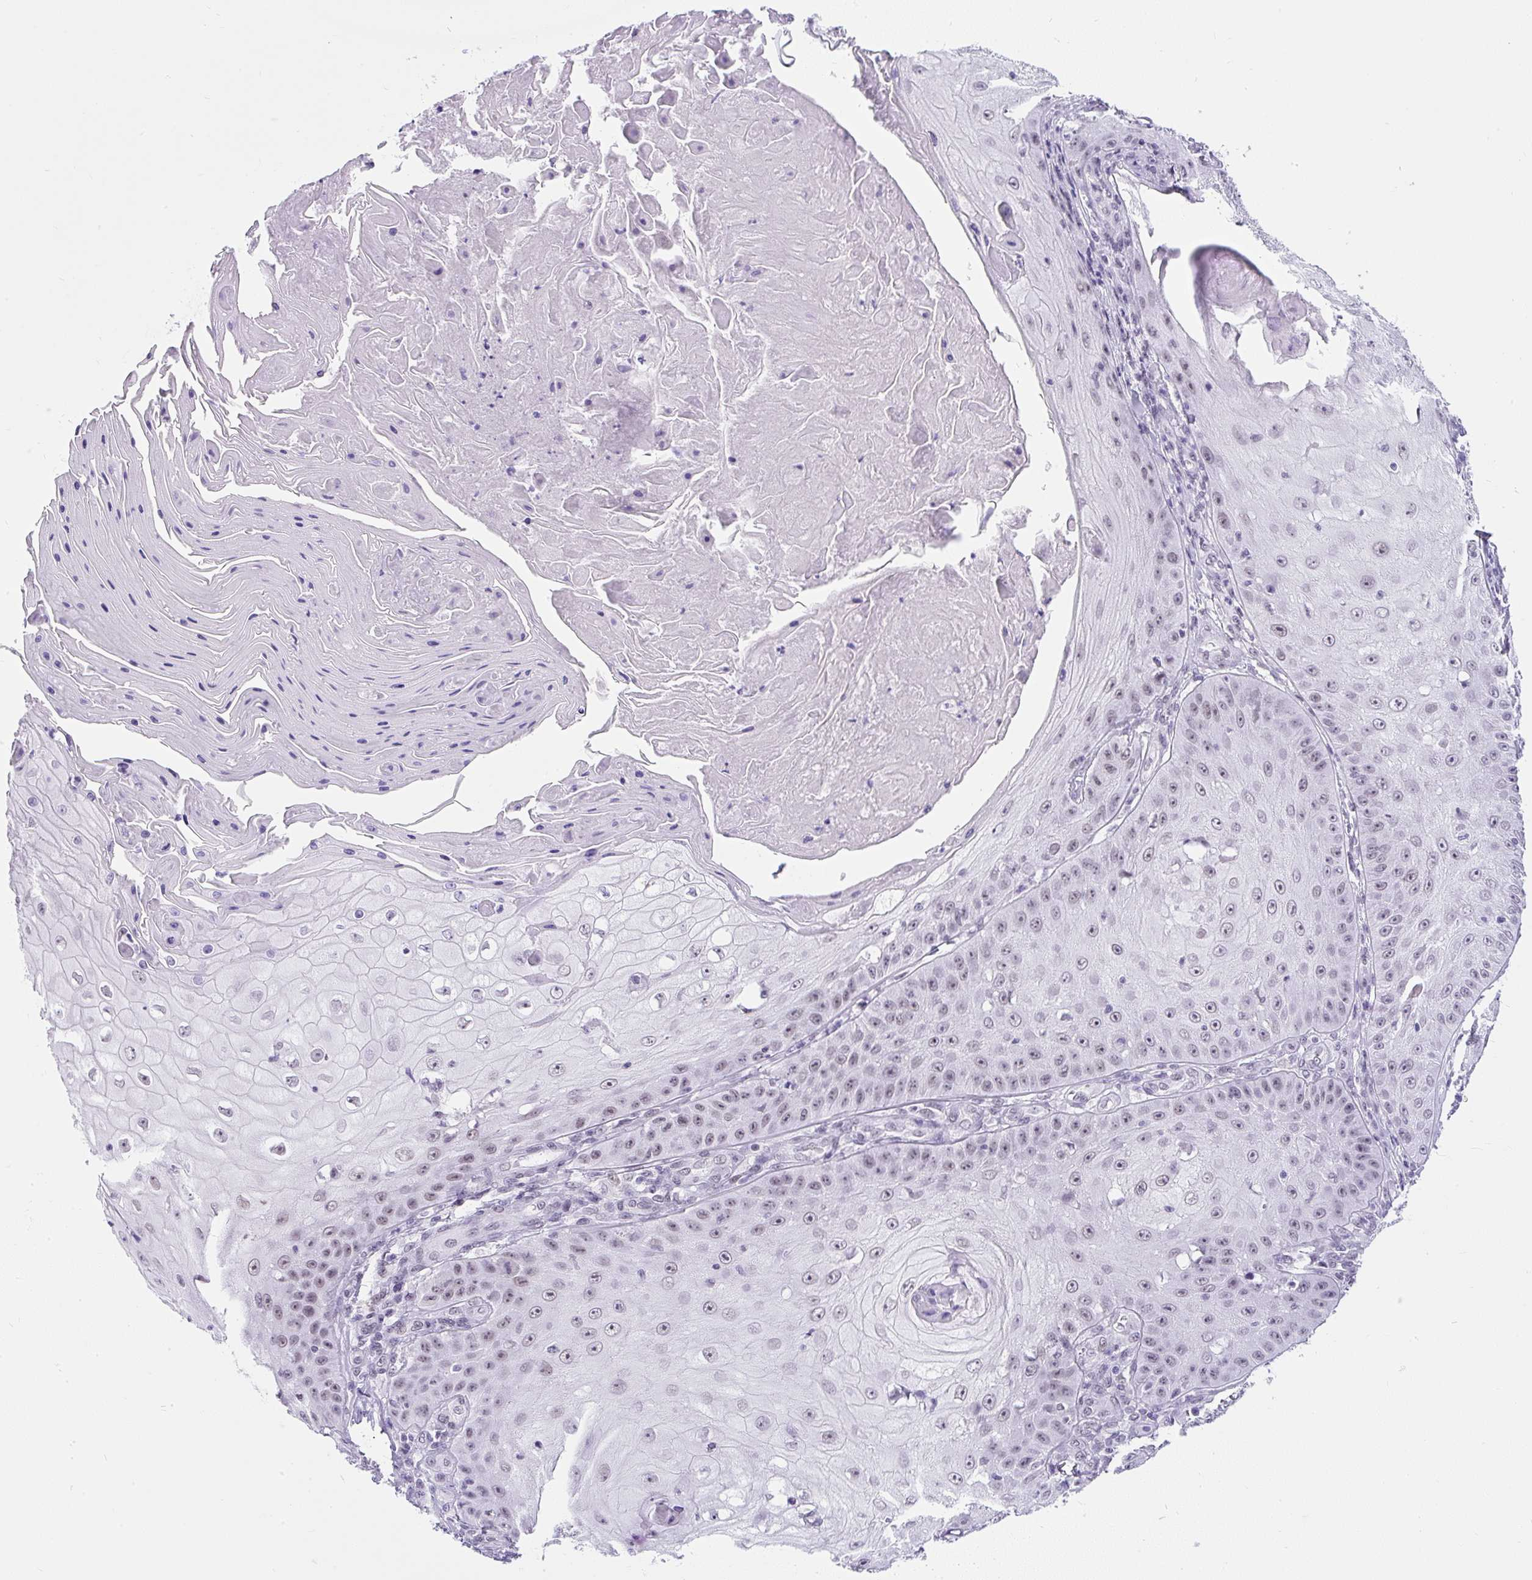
{"staining": {"intensity": "negative", "quantity": "none", "location": "none"}, "tissue": "skin cancer", "cell_type": "Tumor cells", "image_type": "cancer", "snomed": [{"axis": "morphology", "description": "Squamous cell carcinoma, NOS"}, {"axis": "topography", "description": "Skin"}], "caption": "Immunohistochemistry (IHC) micrograph of neoplastic tissue: skin cancer (squamous cell carcinoma) stained with DAB (3,3'-diaminobenzidine) displays no significant protein expression in tumor cells.", "gene": "PLCXD2", "patient": {"sex": "male", "age": 70}}